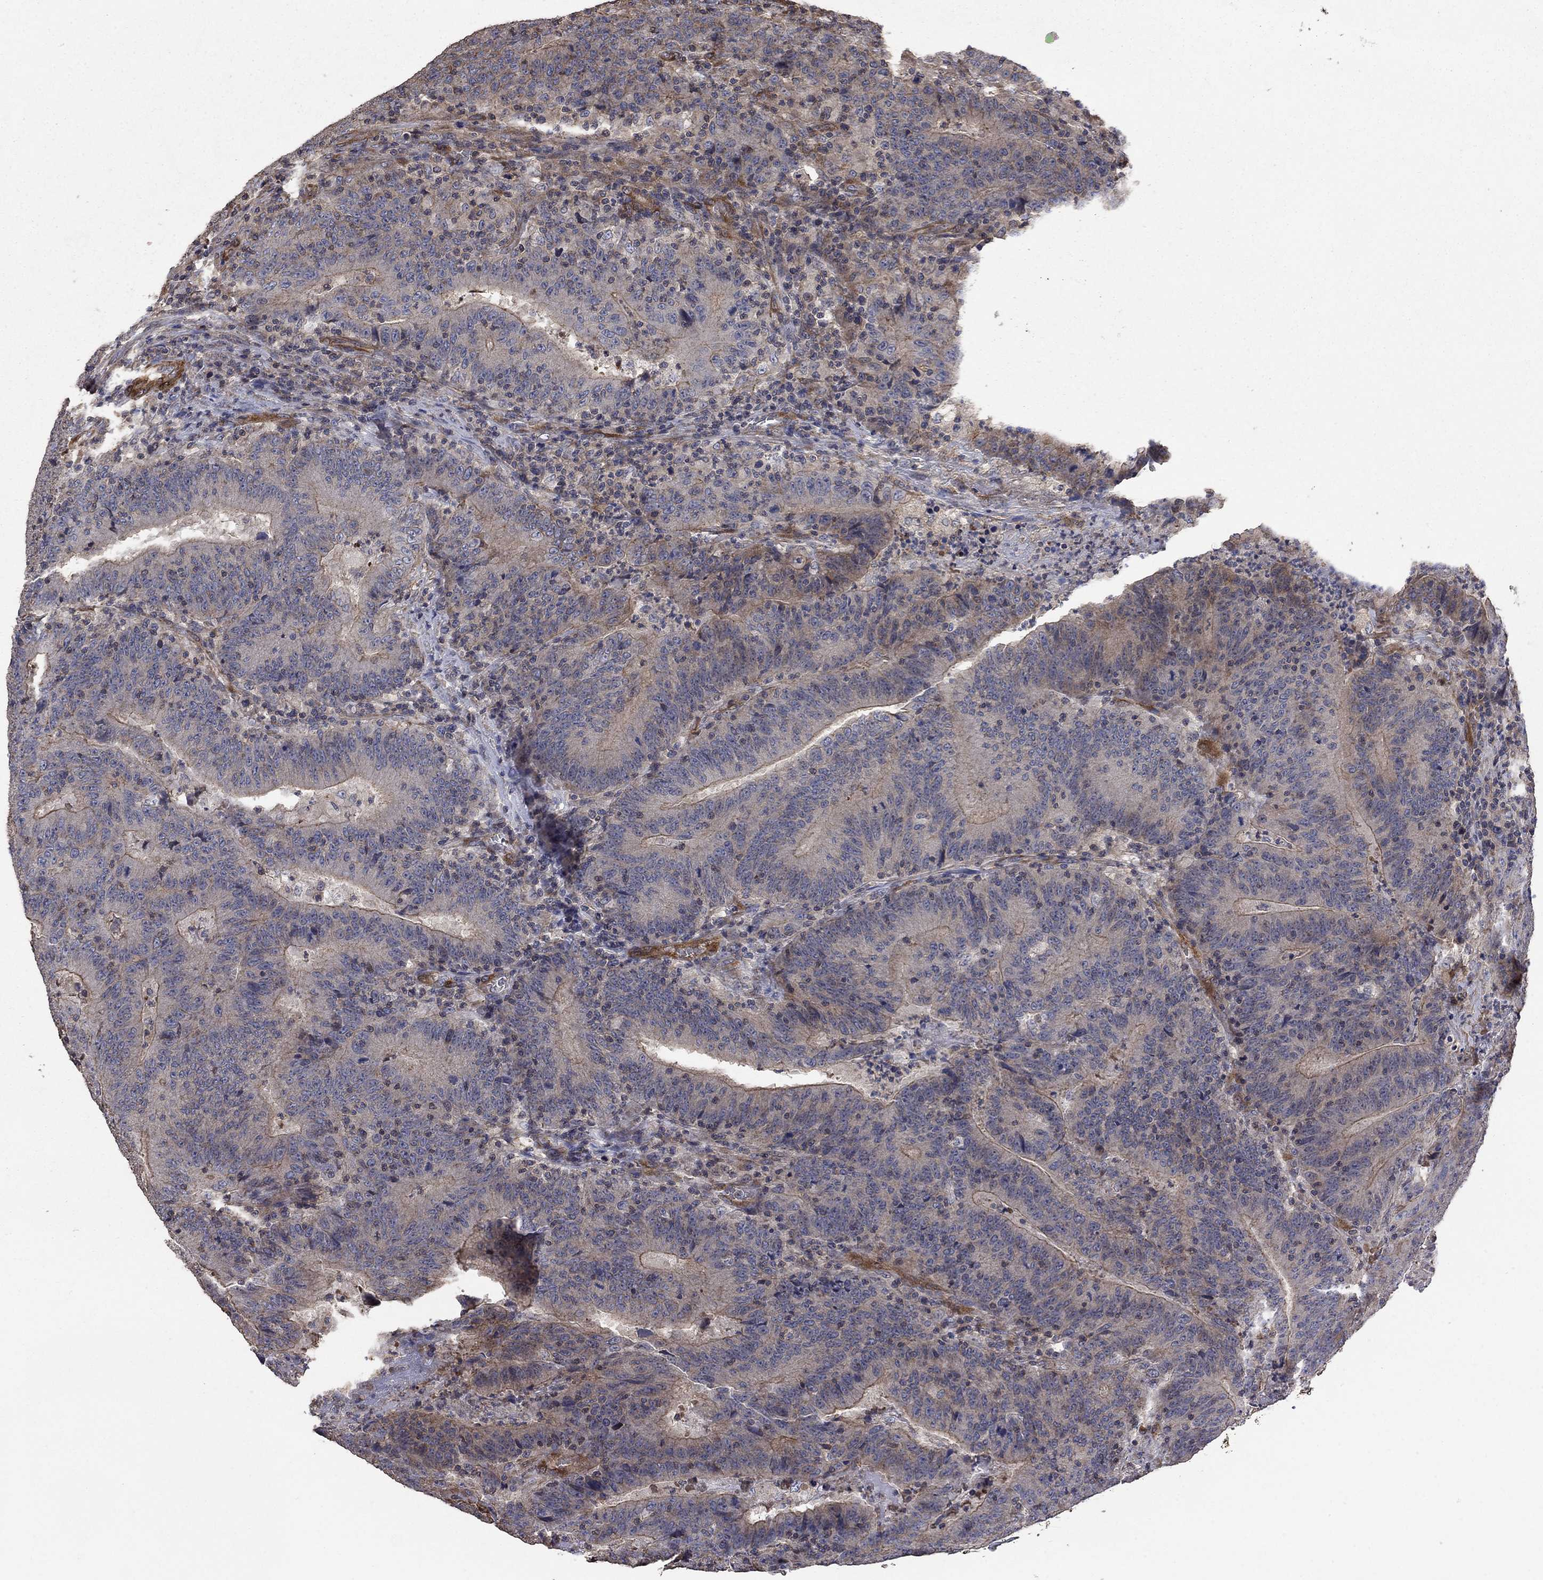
{"staining": {"intensity": "moderate", "quantity": "<25%", "location": "cytoplasmic/membranous"}, "tissue": "colorectal cancer", "cell_type": "Tumor cells", "image_type": "cancer", "snomed": [{"axis": "morphology", "description": "Adenocarcinoma, NOS"}, {"axis": "topography", "description": "Colon"}], "caption": "An image of human colorectal cancer (adenocarcinoma) stained for a protein exhibits moderate cytoplasmic/membranous brown staining in tumor cells. Nuclei are stained in blue.", "gene": "PDE3A", "patient": {"sex": "female", "age": 75}}